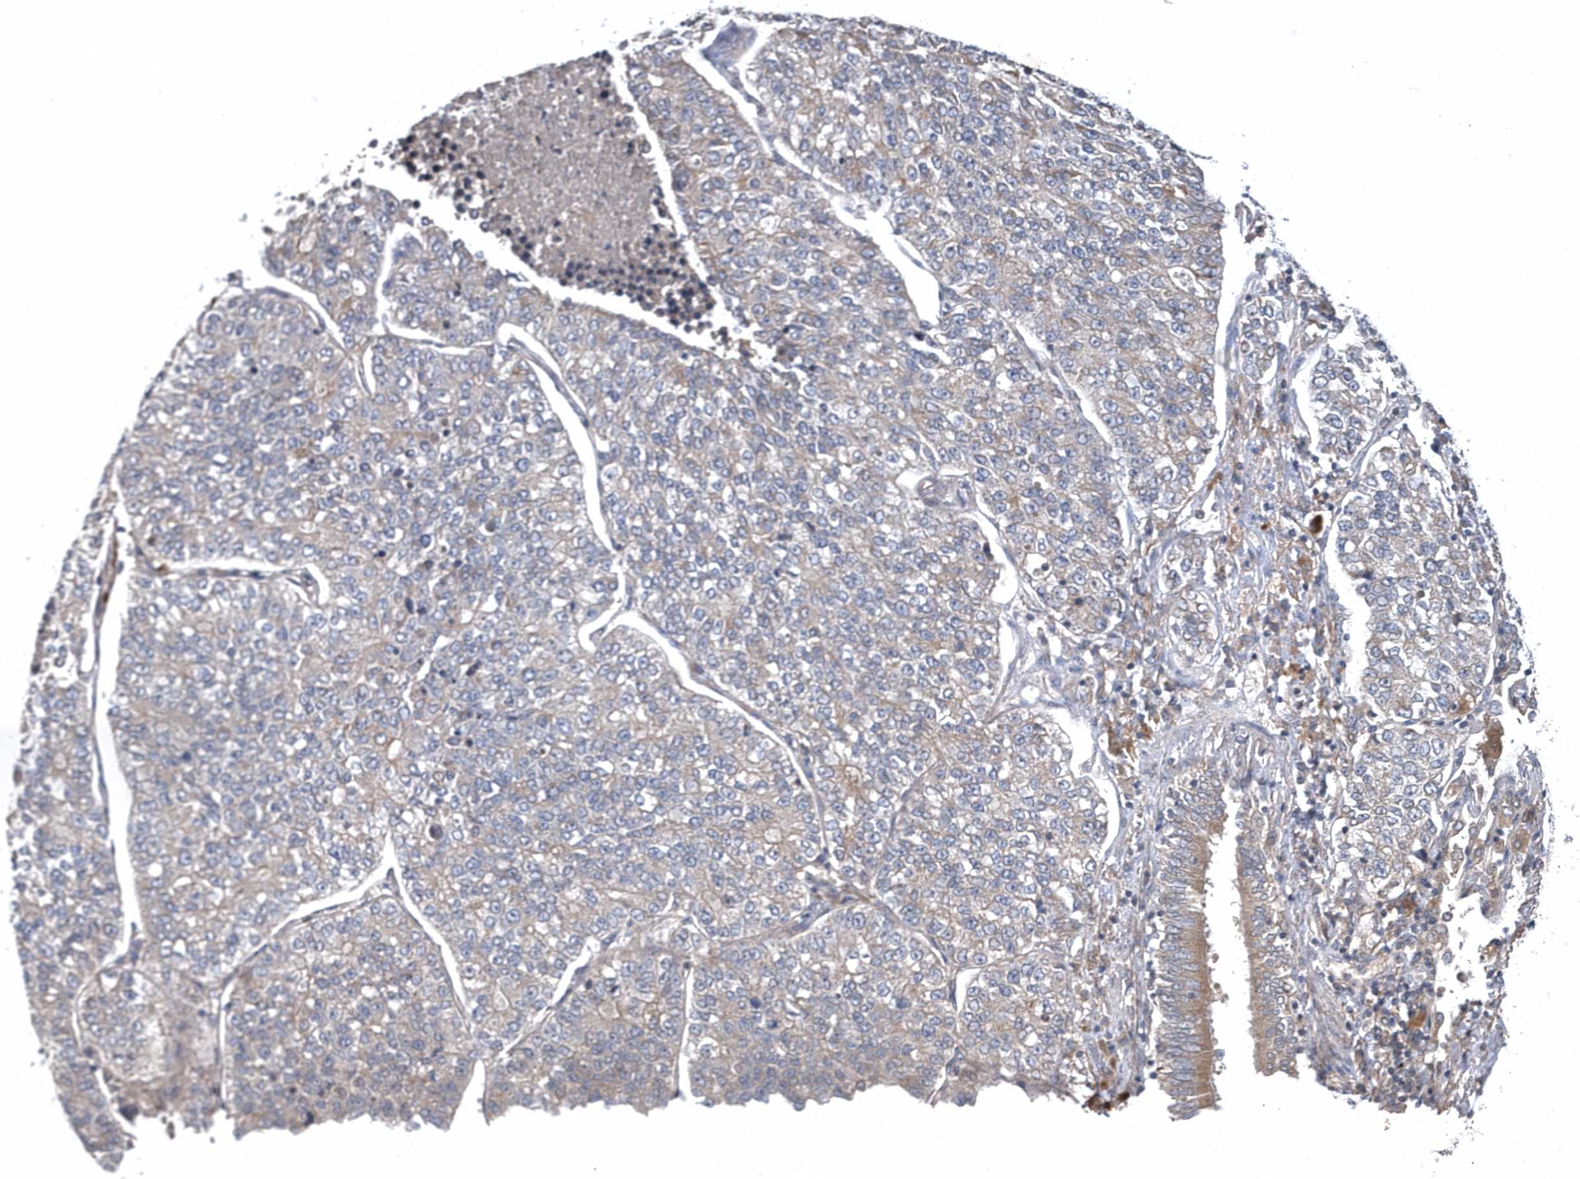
{"staining": {"intensity": "weak", "quantity": "25%-75%", "location": "cytoplasmic/membranous"}, "tissue": "lung cancer", "cell_type": "Tumor cells", "image_type": "cancer", "snomed": [{"axis": "morphology", "description": "Adenocarcinoma, NOS"}, {"axis": "topography", "description": "Lung"}], "caption": "Brown immunohistochemical staining in lung cancer (adenocarcinoma) shows weak cytoplasmic/membranous expression in approximately 25%-75% of tumor cells.", "gene": "HMGCS1", "patient": {"sex": "male", "age": 49}}